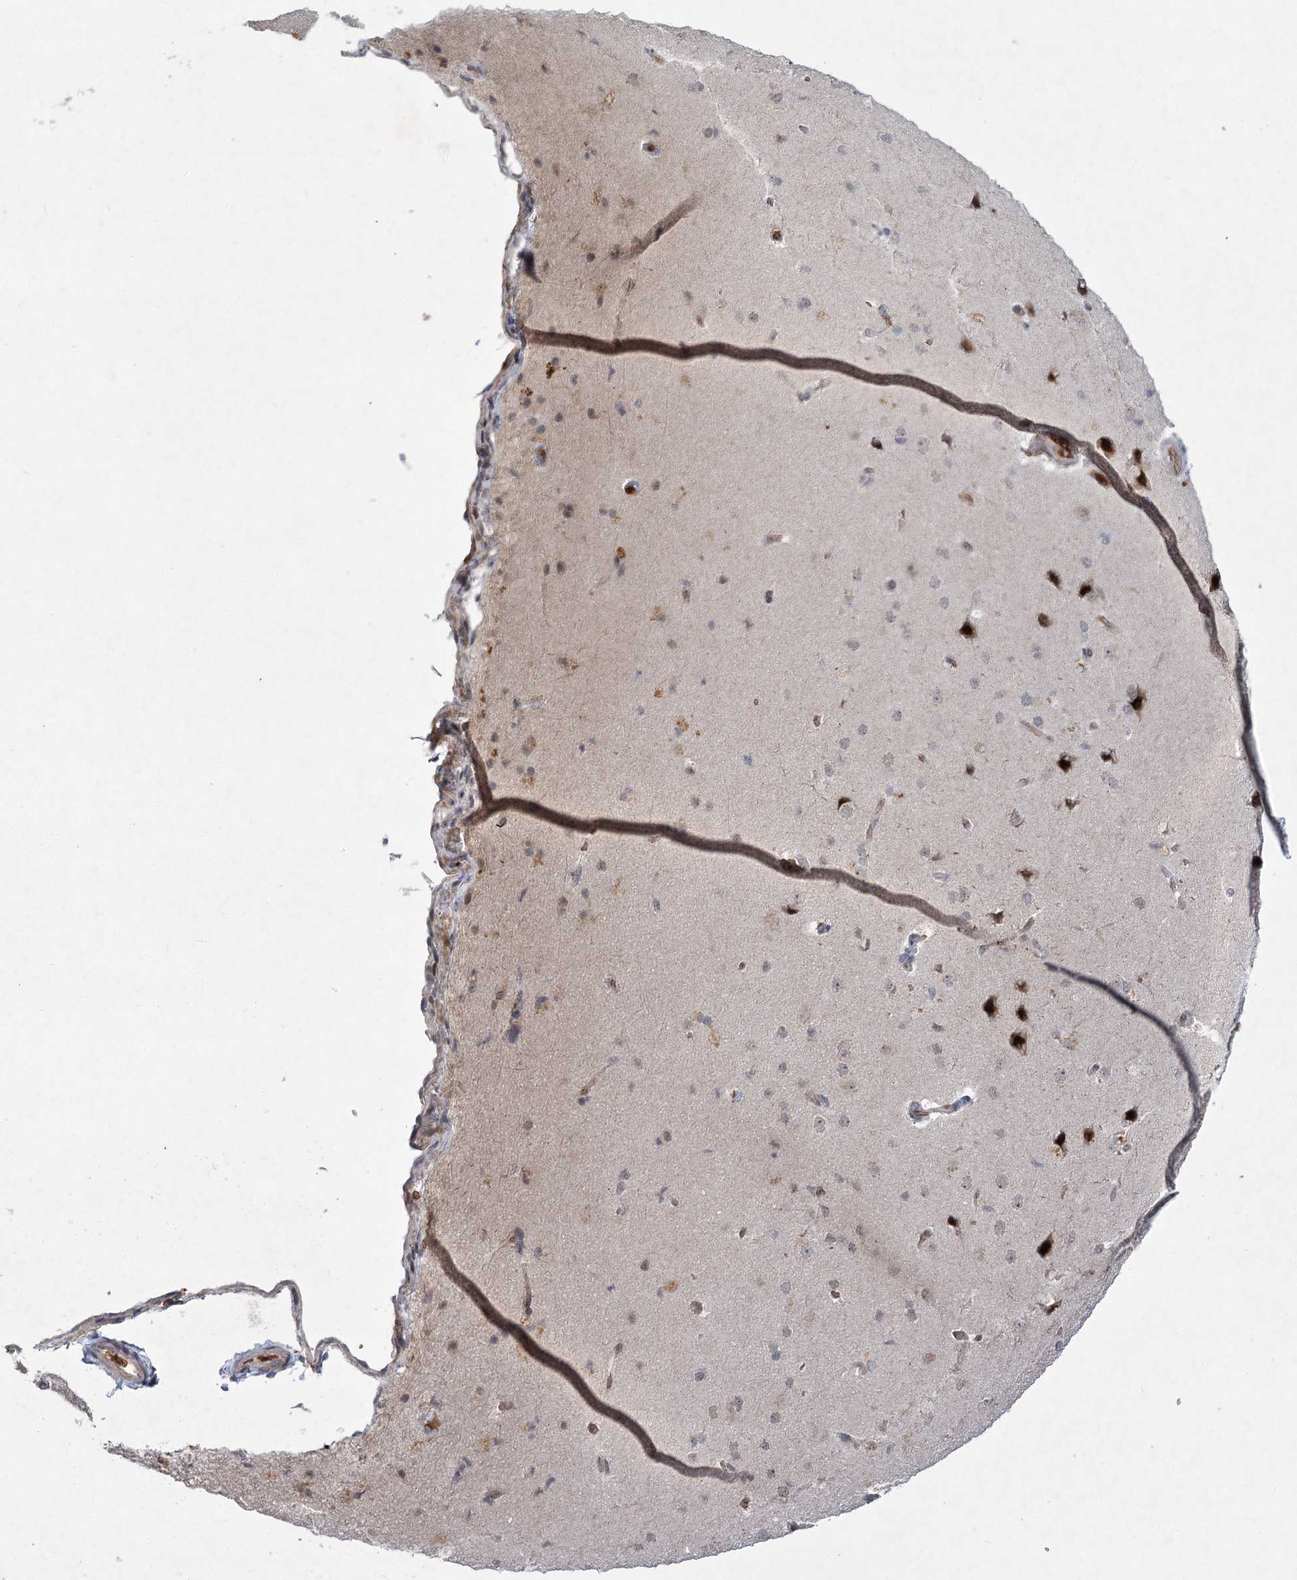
{"staining": {"intensity": "moderate", "quantity": ">75%", "location": "nuclear"}, "tissue": "cerebral cortex", "cell_type": "Endothelial cells", "image_type": "normal", "snomed": [{"axis": "morphology", "description": "Normal tissue, NOS"}, {"axis": "topography", "description": "Cerebral cortex"}], "caption": "Immunohistochemistry (IHC) image of benign human cerebral cortex stained for a protein (brown), which exhibits medium levels of moderate nuclear expression in approximately >75% of endothelial cells.", "gene": "NSMCE4A", "patient": {"sex": "male", "age": 62}}